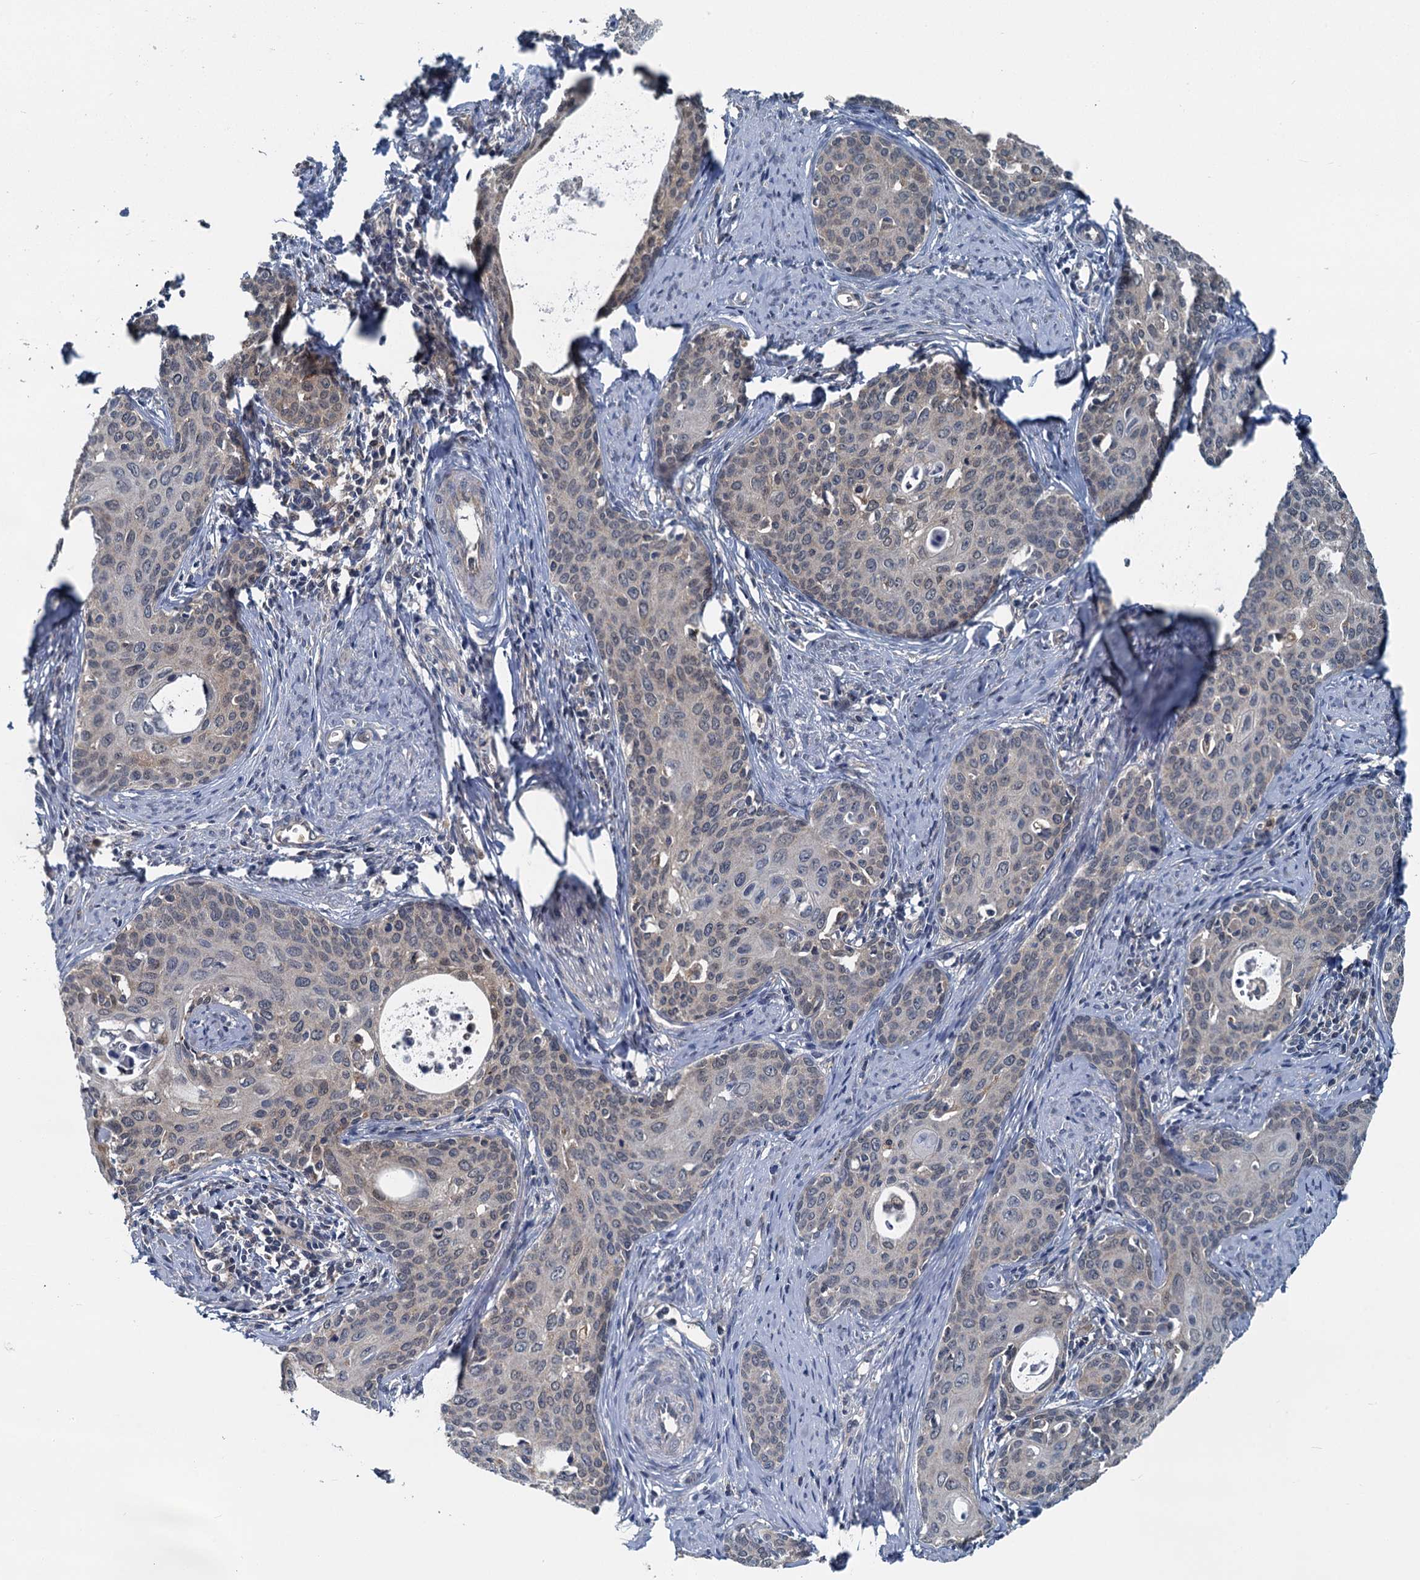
{"staining": {"intensity": "weak", "quantity": "25%-75%", "location": "cytoplasmic/membranous"}, "tissue": "cervical cancer", "cell_type": "Tumor cells", "image_type": "cancer", "snomed": [{"axis": "morphology", "description": "Squamous cell carcinoma, NOS"}, {"axis": "topography", "description": "Cervix"}], "caption": "The micrograph demonstrates immunohistochemical staining of cervical cancer (squamous cell carcinoma). There is weak cytoplasmic/membranous expression is present in about 25%-75% of tumor cells. (DAB (3,3'-diaminobenzidine) IHC, brown staining for protein, blue staining for nuclei).", "gene": "GCLM", "patient": {"sex": "female", "age": 52}}